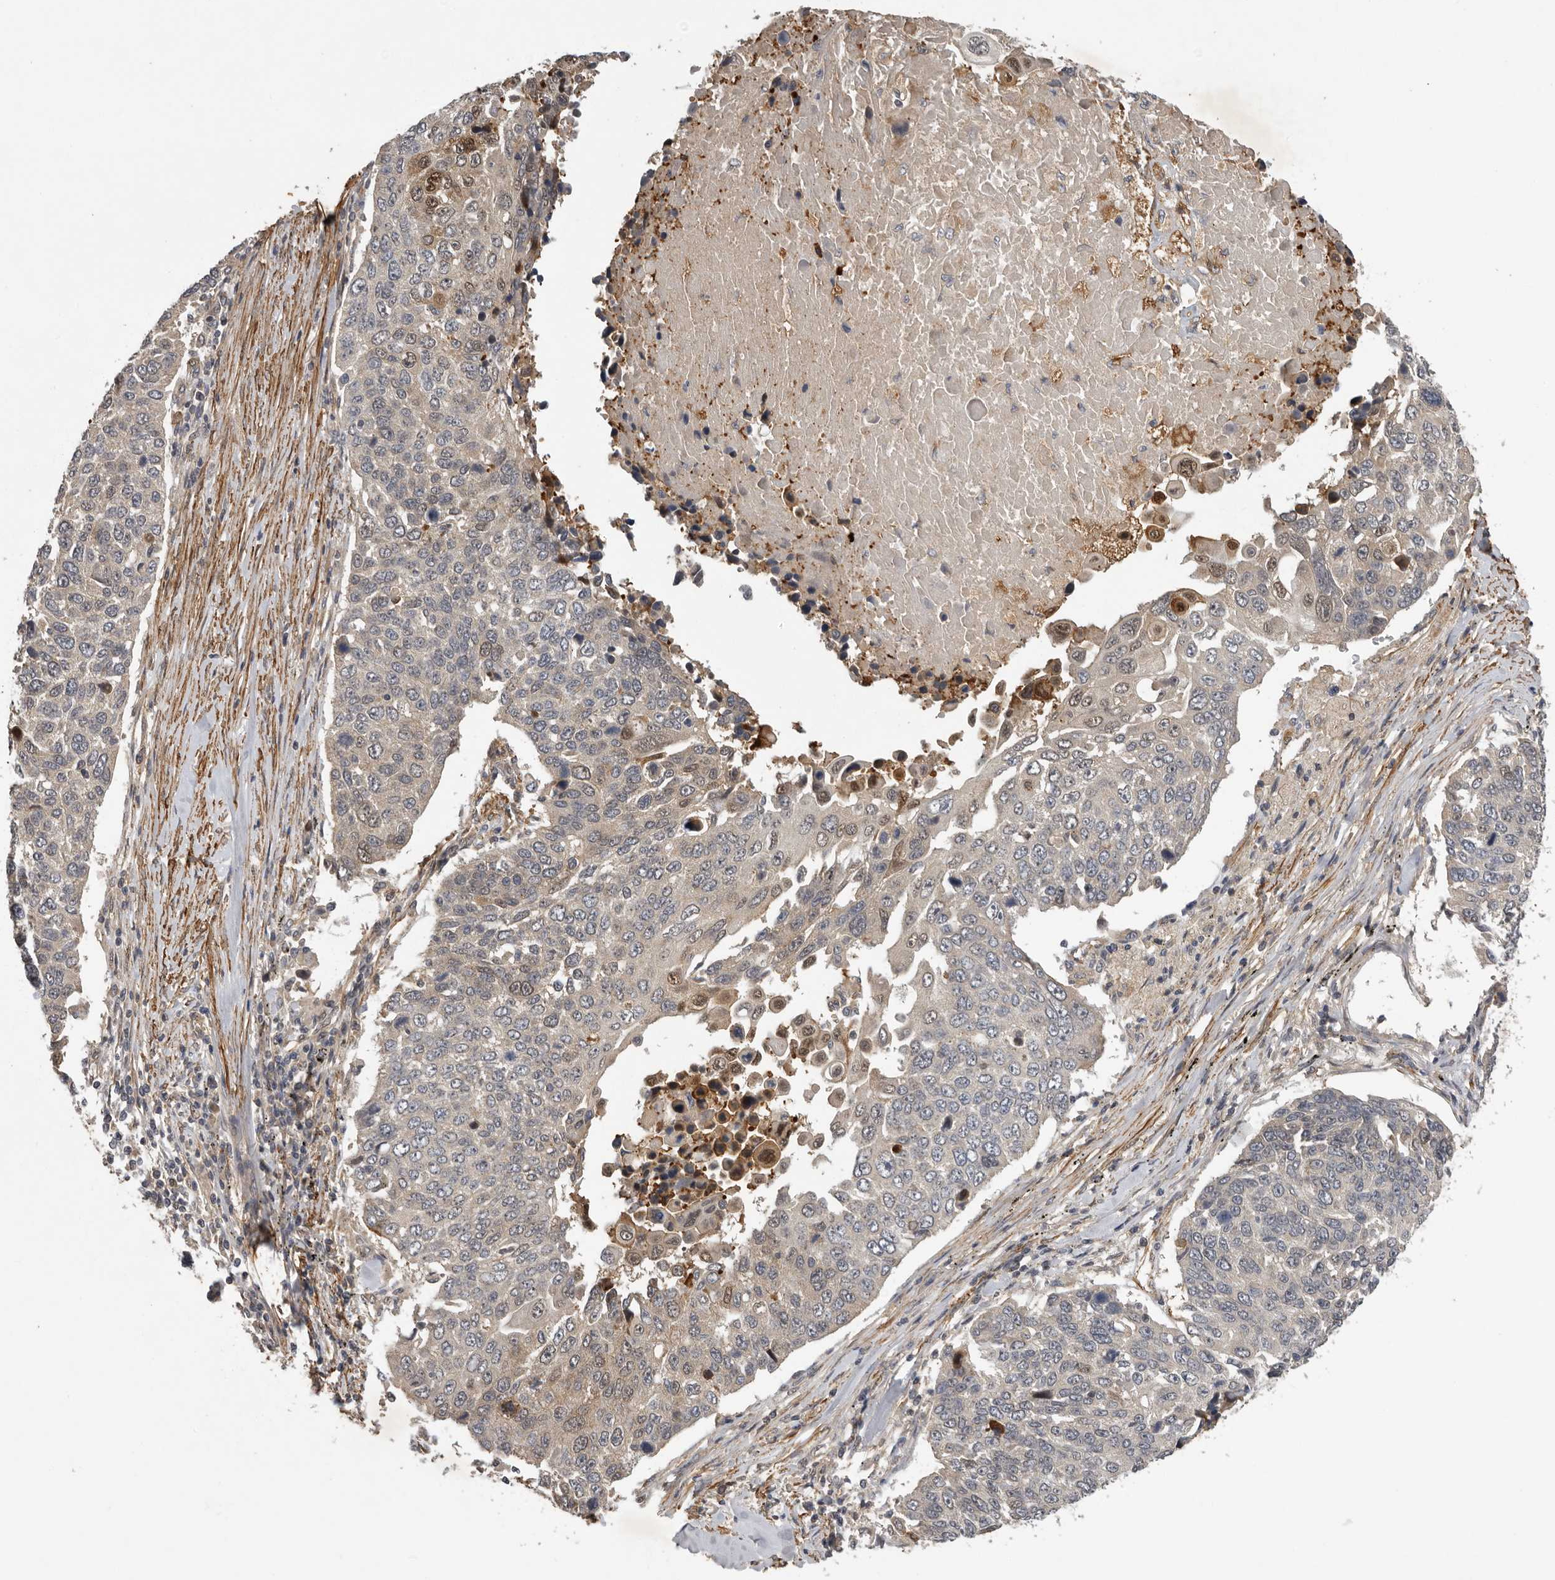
{"staining": {"intensity": "weak", "quantity": "<25%", "location": "cytoplasmic/membranous"}, "tissue": "lung cancer", "cell_type": "Tumor cells", "image_type": "cancer", "snomed": [{"axis": "morphology", "description": "Squamous cell carcinoma, NOS"}, {"axis": "topography", "description": "Lung"}], "caption": "Tumor cells show no significant protein expression in lung cancer (squamous cell carcinoma).", "gene": "RNF157", "patient": {"sex": "male", "age": 66}}